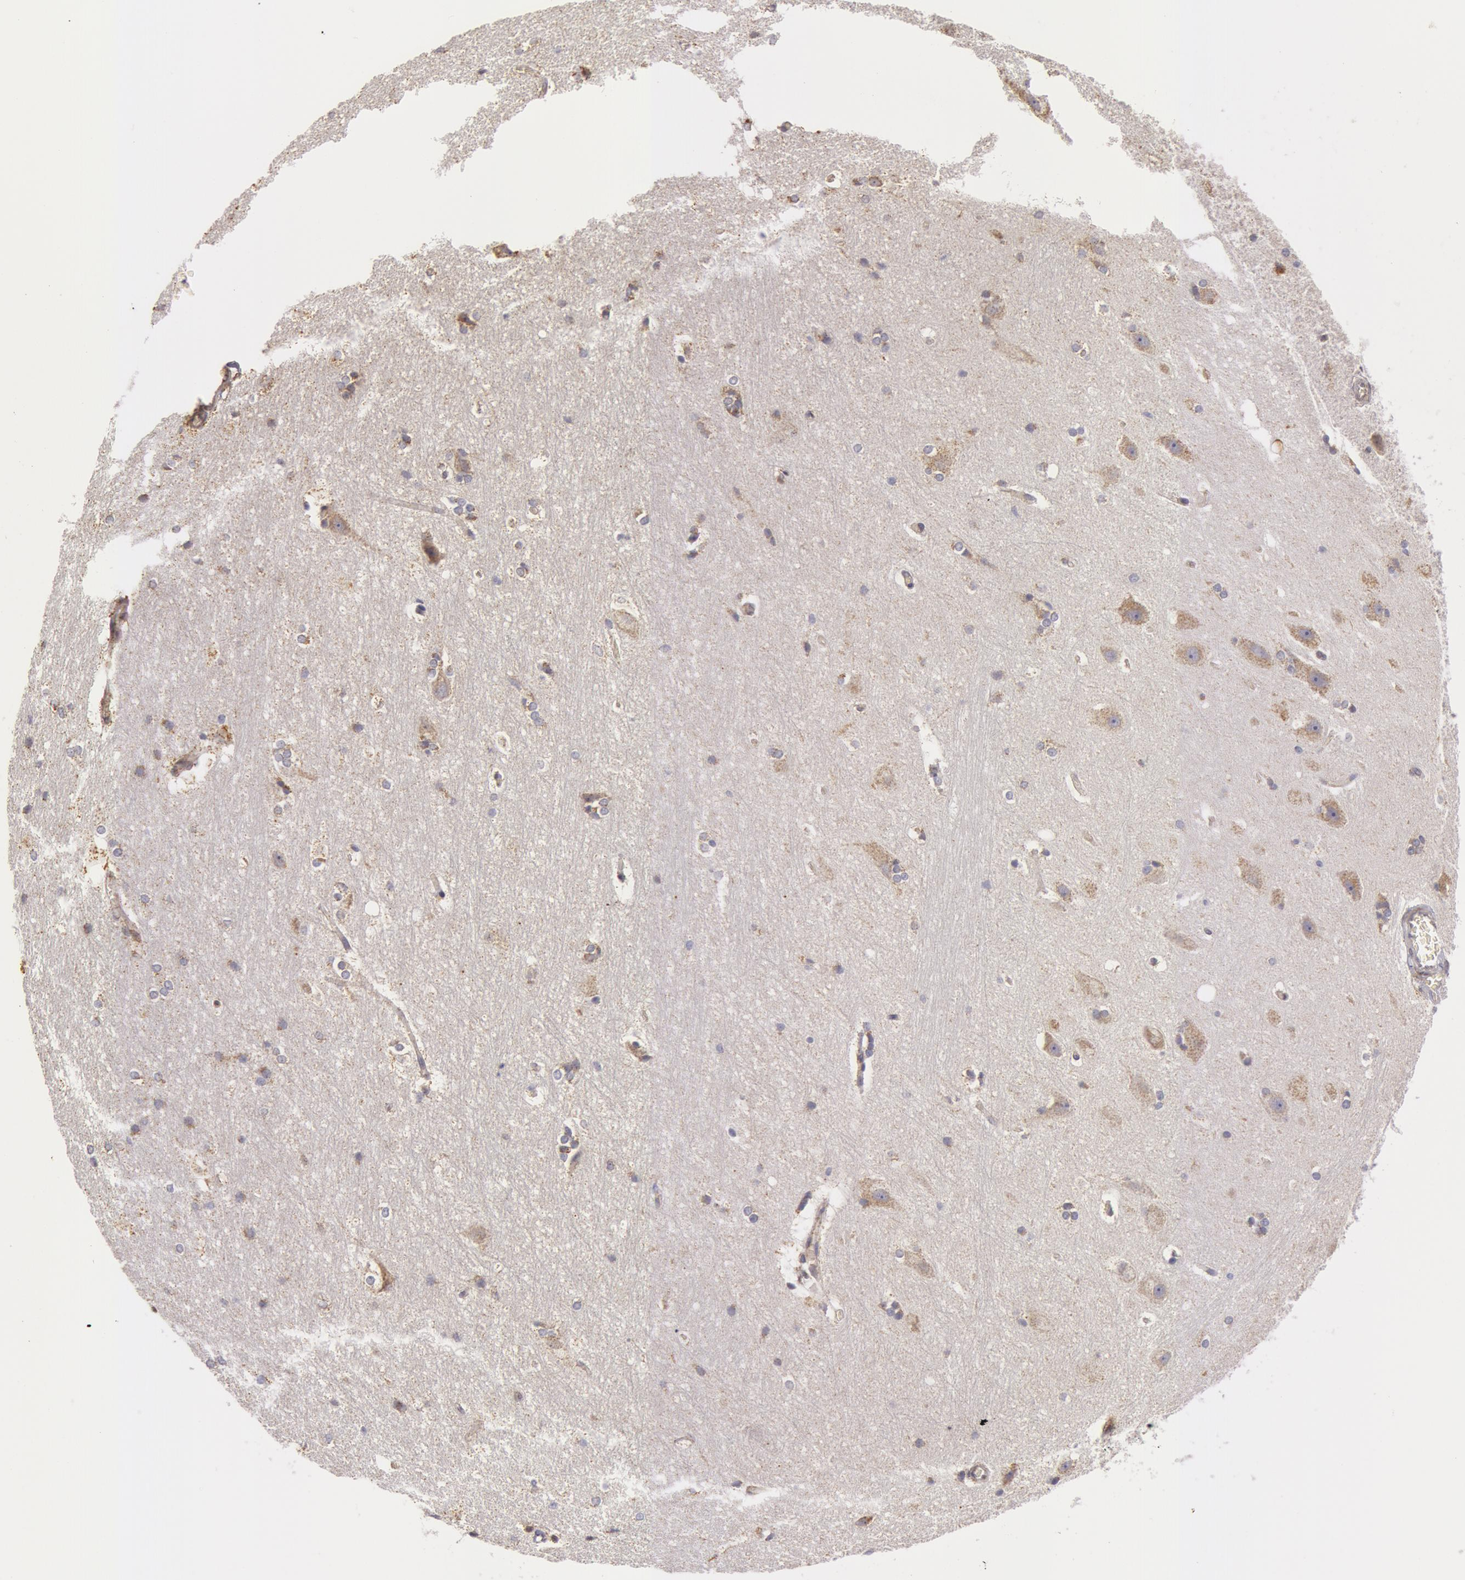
{"staining": {"intensity": "negative", "quantity": "none", "location": "none"}, "tissue": "hippocampus", "cell_type": "Glial cells", "image_type": "normal", "snomed": [{"axis": "morphology", "description": "Normal tissue, NOS"}, {"axis": "topography", "description": "Hippocampus"}], "caption": "An immunohistochemistry micrograph of normal hippocampus is shown. There is no staining in glial cells of hippocampus.", "gene": "KRT18", "patient": {"sex": "female", "age": 19}}